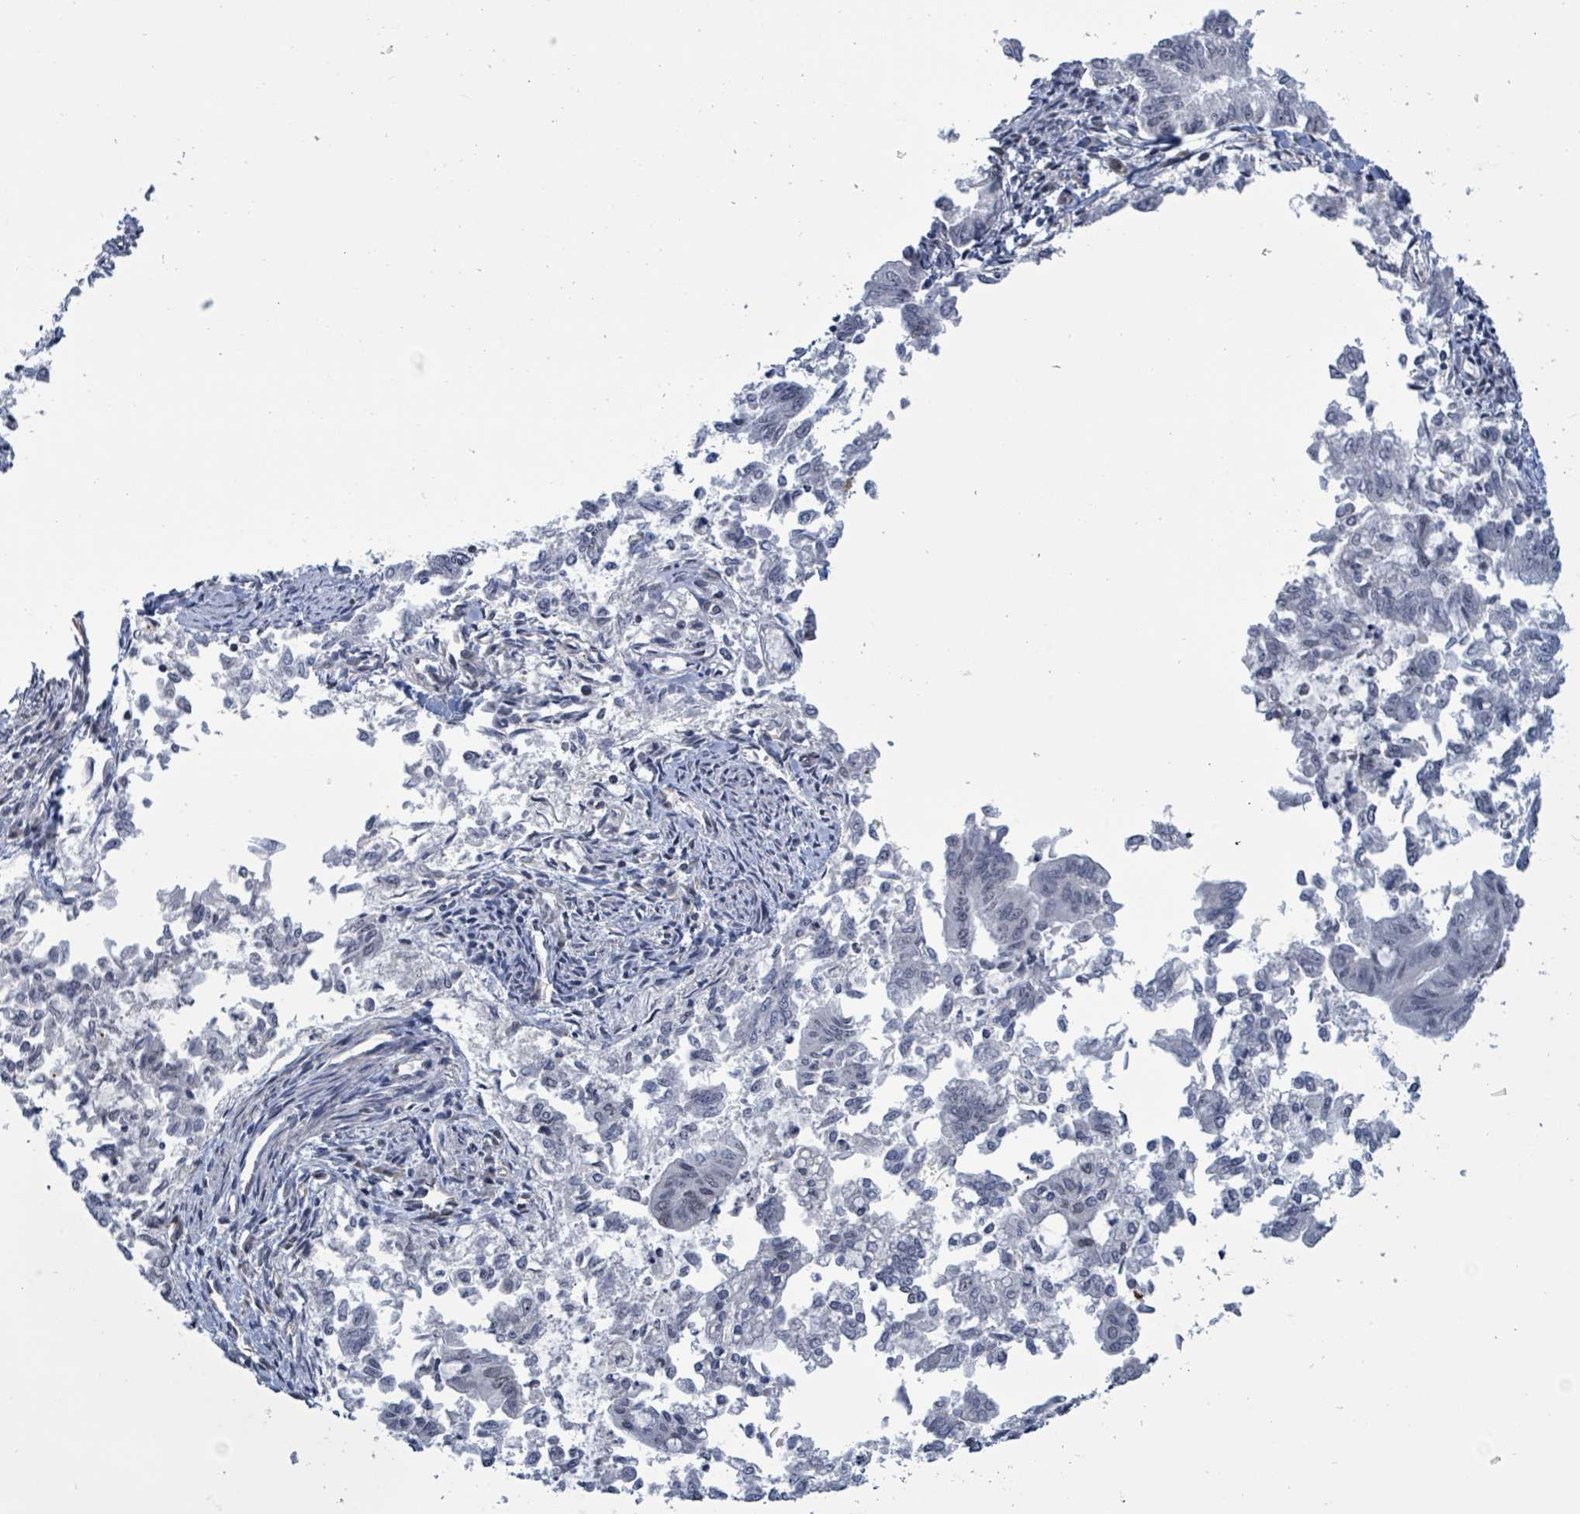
{"staining": {"intensity": "negative", "quantity": "none", "location": "none"}, "tissue": "endometrial cancer", "cell_type": "Tumor cells", "image_type": "cancer", "snomed": [{"axis": "morphology", "description": "Adenocarcinoma, NOS"}, {"axis": "topography", "description": "Endometrium"}], "caption": "Protein analysis of endometrial cancer (adenocarcinoma) demonstrates no significant staining in tumor cells. (DAB immunohistochemistry (IHC) with hematoxylin counter stain).", "gene": "RRN3", "patient": {"sex": "female", "age": 79}}